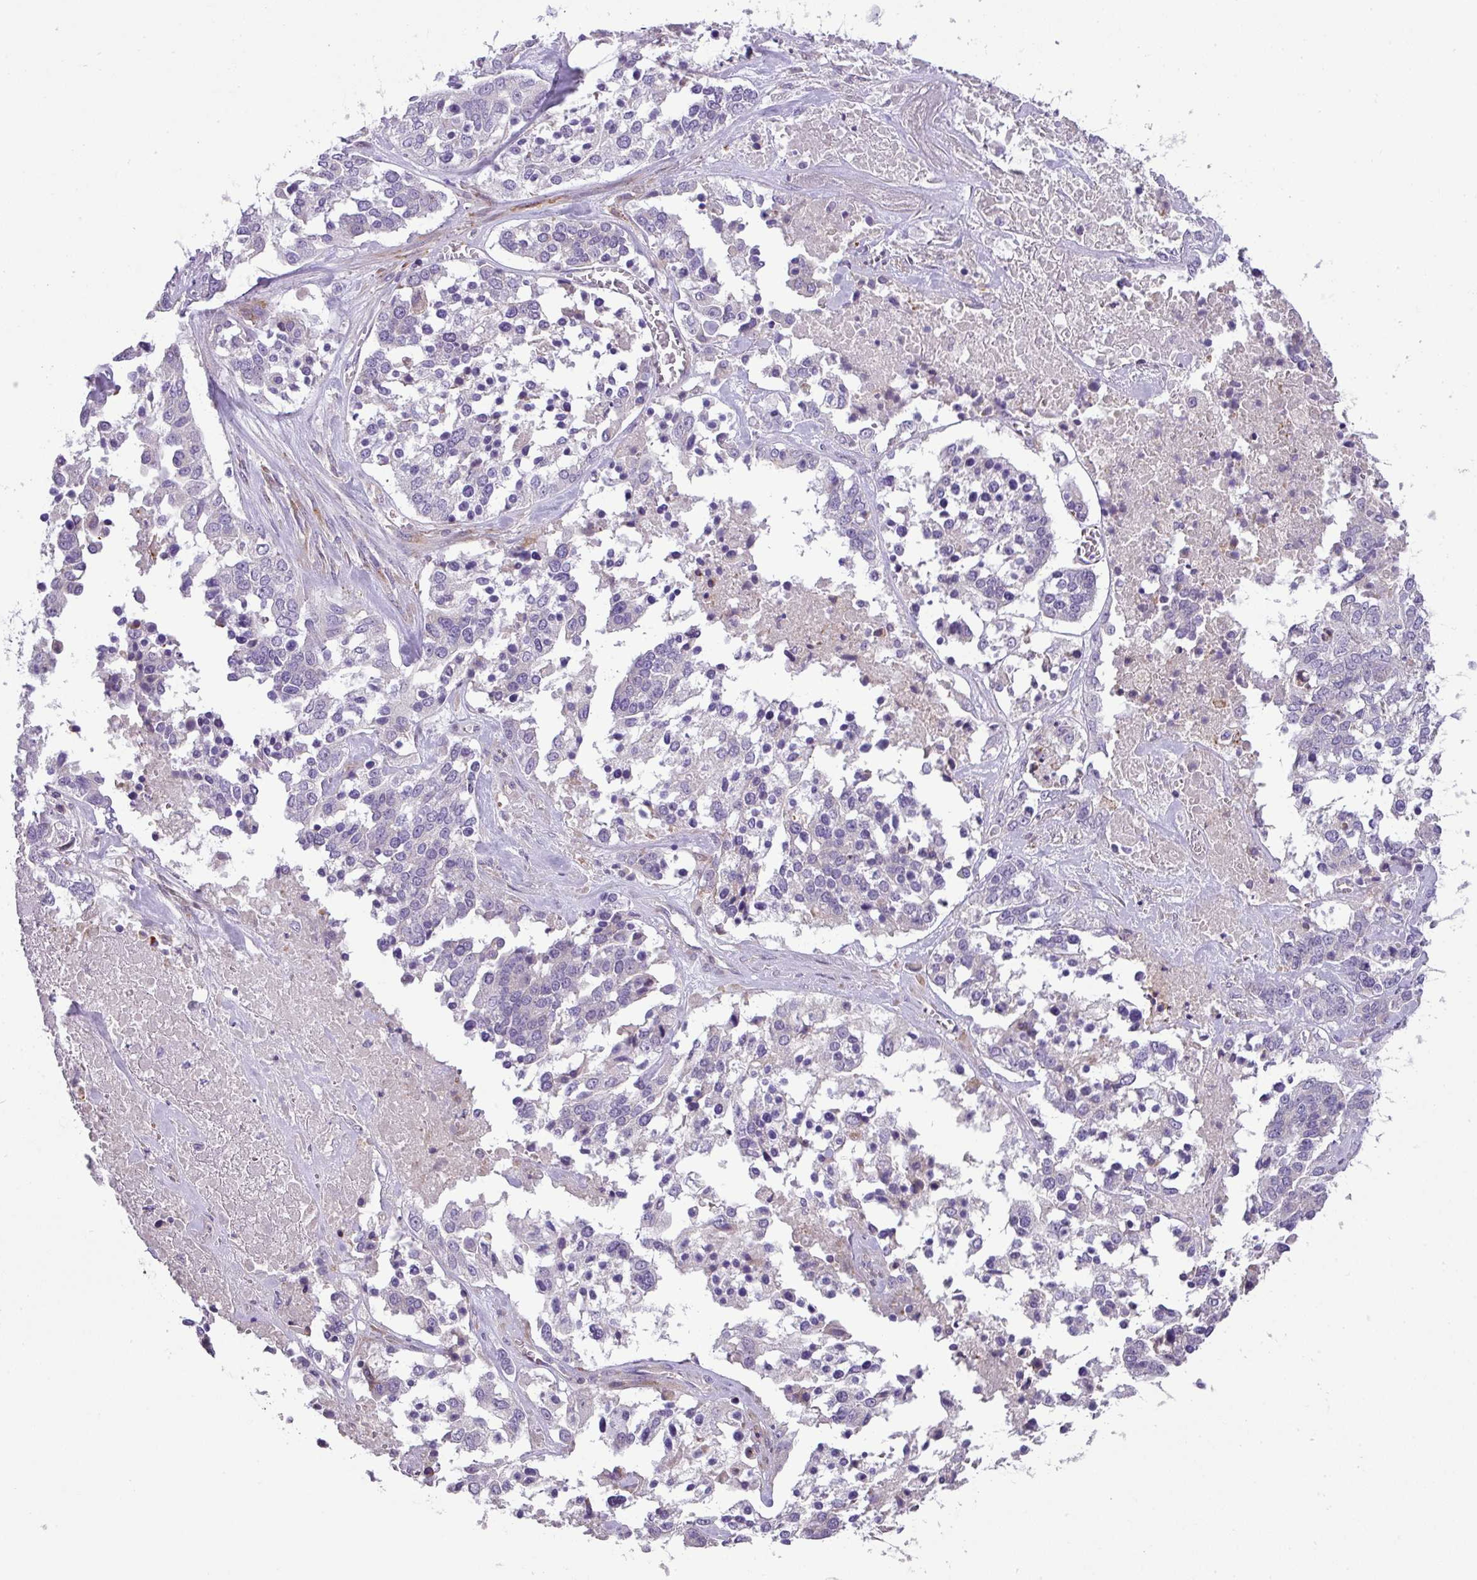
{"staining": {"intensity": "negative", "quantity": "none", "location": "none"}, "tissue": "ovarian cancer", "cell_type": "Tumor cells", "image_type": "cancer", "snomed": [{"axis": "morphology", "description": "Cystadenocarcinoma, serous, NOS"}, {"axis": "topography", "description": "Ovary"}], "caption": "DAB (3,3'-diaminobenzidine) immunohistochemical staining of human ovarian cancer (serous cystadenocarcinoma) exhibits no significant staining in tumor cells.", "gene": "PIK3R5", "patient": {"sex": "female", "age": 44}}